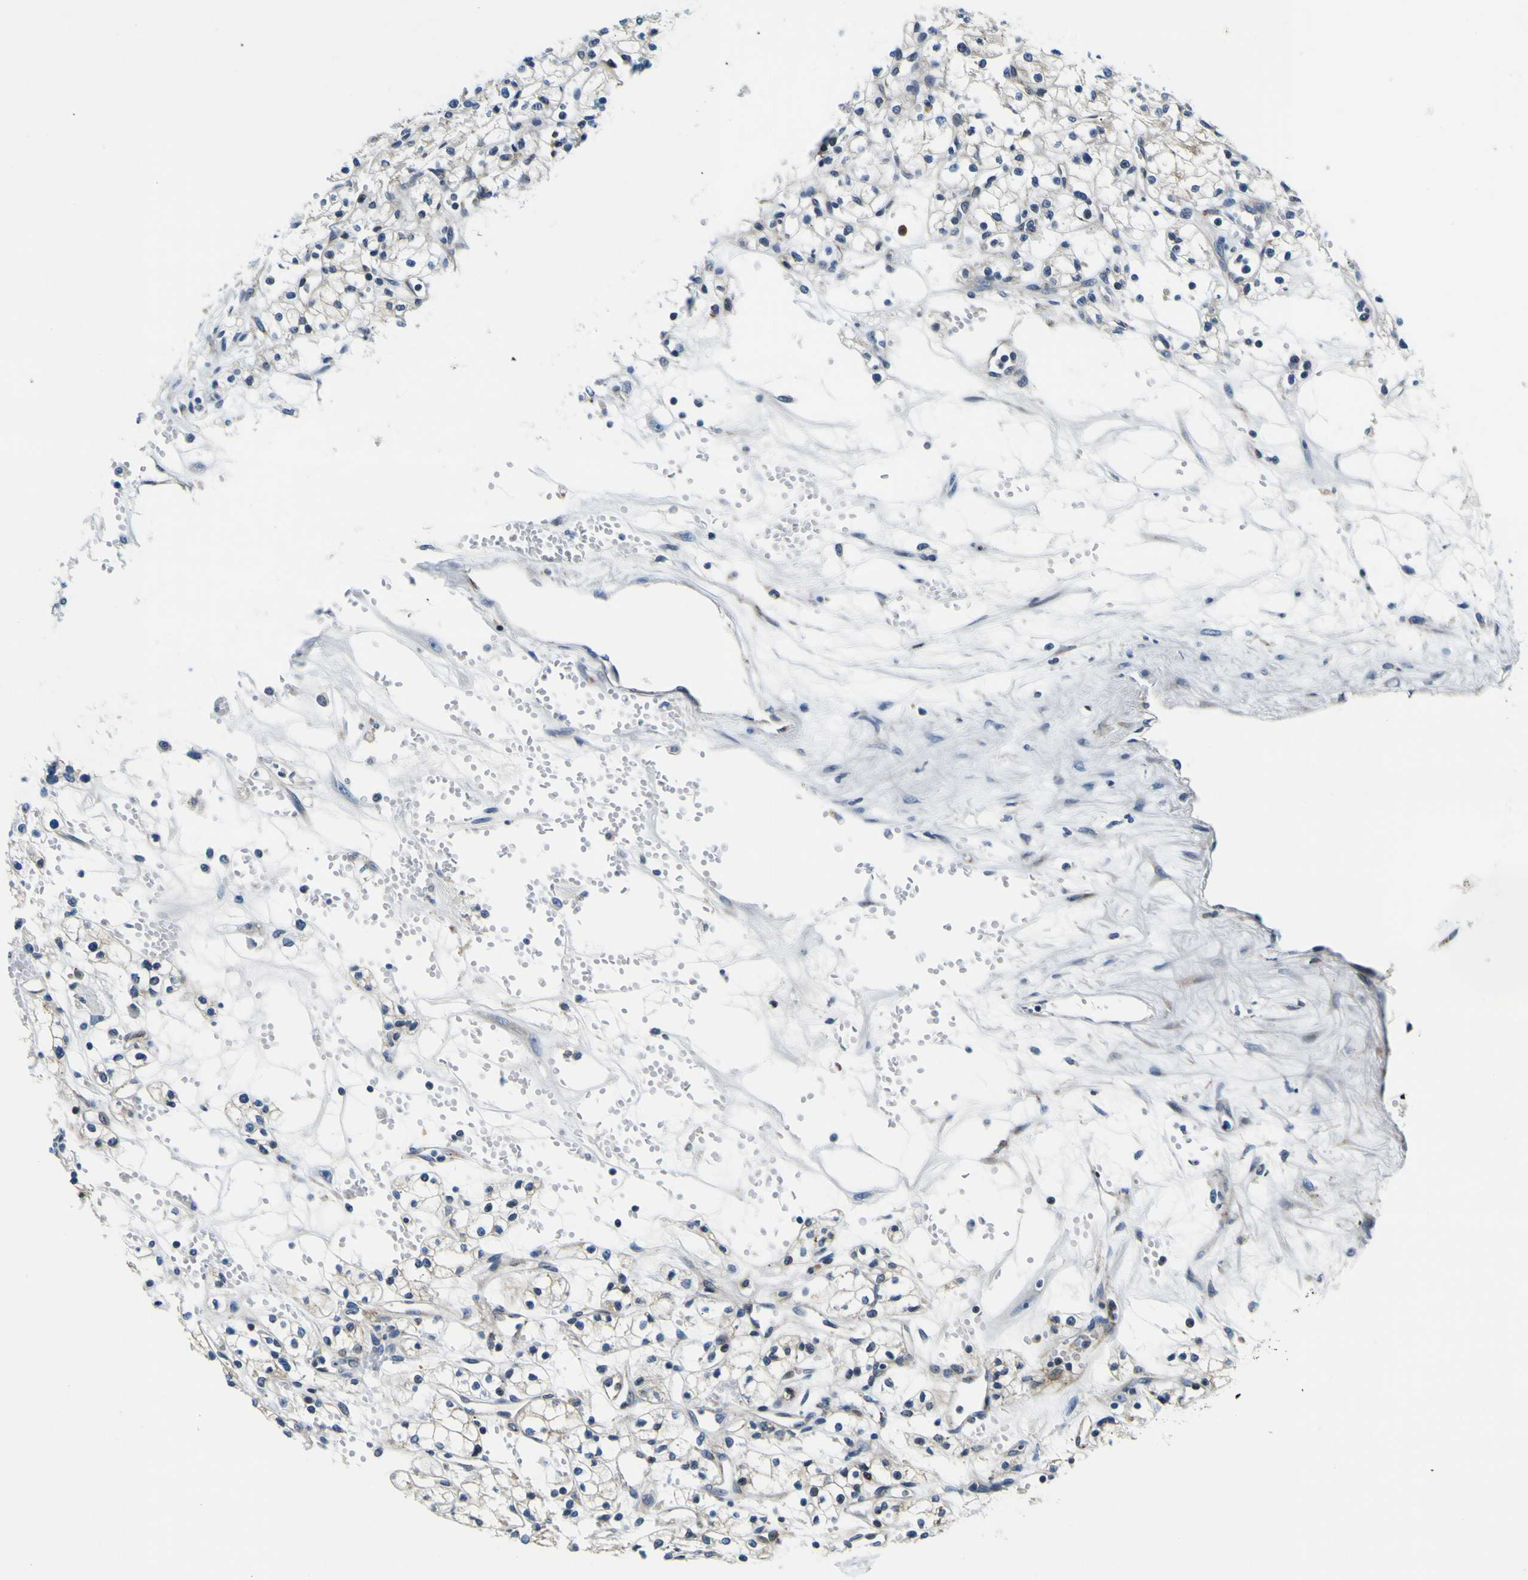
{"staining": {"intensity": "negative", "quantity": "none", "location": "none"}, "tissue": "renal cancer", "cell_type": "Tumor cells", "image_type": "cancer", "snomed": [{"axis": "morphology", "description": "Normal tissue, NOS"}, {"axis": "morphology", "description": "Adenocarcinoma, NOS"}, {"axis": "topography", "description": "Kidney"}], "caption": "An IHC micrograph of renal cancer is shown. There is no staining in tumor cells of renal cancer. The staining is performed using DAB brown chromogen with nuclei counter-stained in using hematoxylin.", "gene": "NLRP3", "patient": {"sex": "male", "age": 59}}